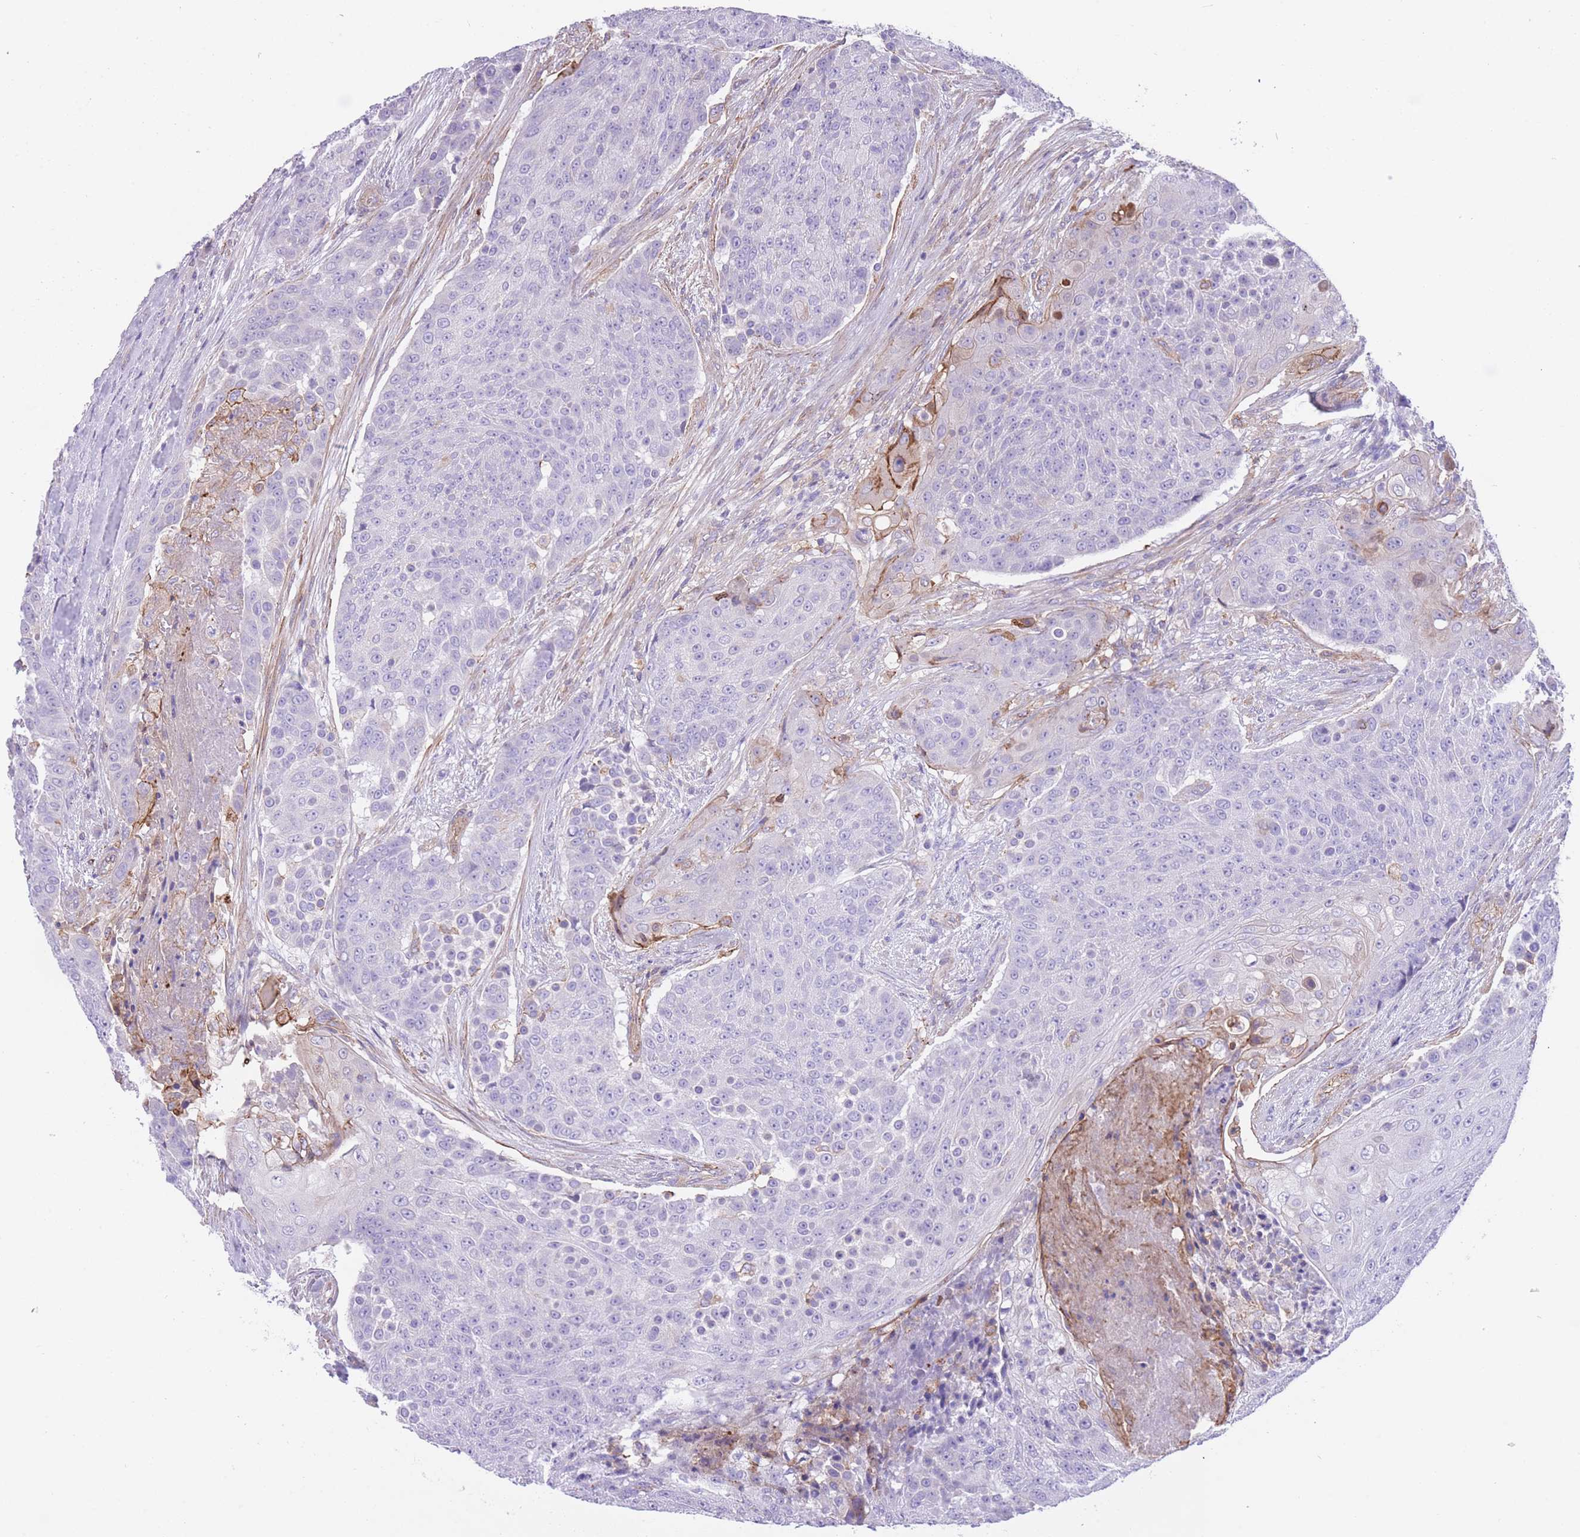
{"staining": {"intensity": "negative", "quantity": "none", "location": "none"}, "tissue": "urothelial cancer", "cell_type": "Tumor cells", "image_type": "cancer", "snomed": [{"axis": "morphology", "description": "Urothelial carcinoma, High grade"}, {"axis": "topography", "description": "Urinary bladder"}], "caption": "A high-resolution photomicrograph shows IHC staining of urothelial cancer, which displays no significant staining in tumor cells.", "gene": "LDB3", "patient": {"sex": "female", "age": 63}}